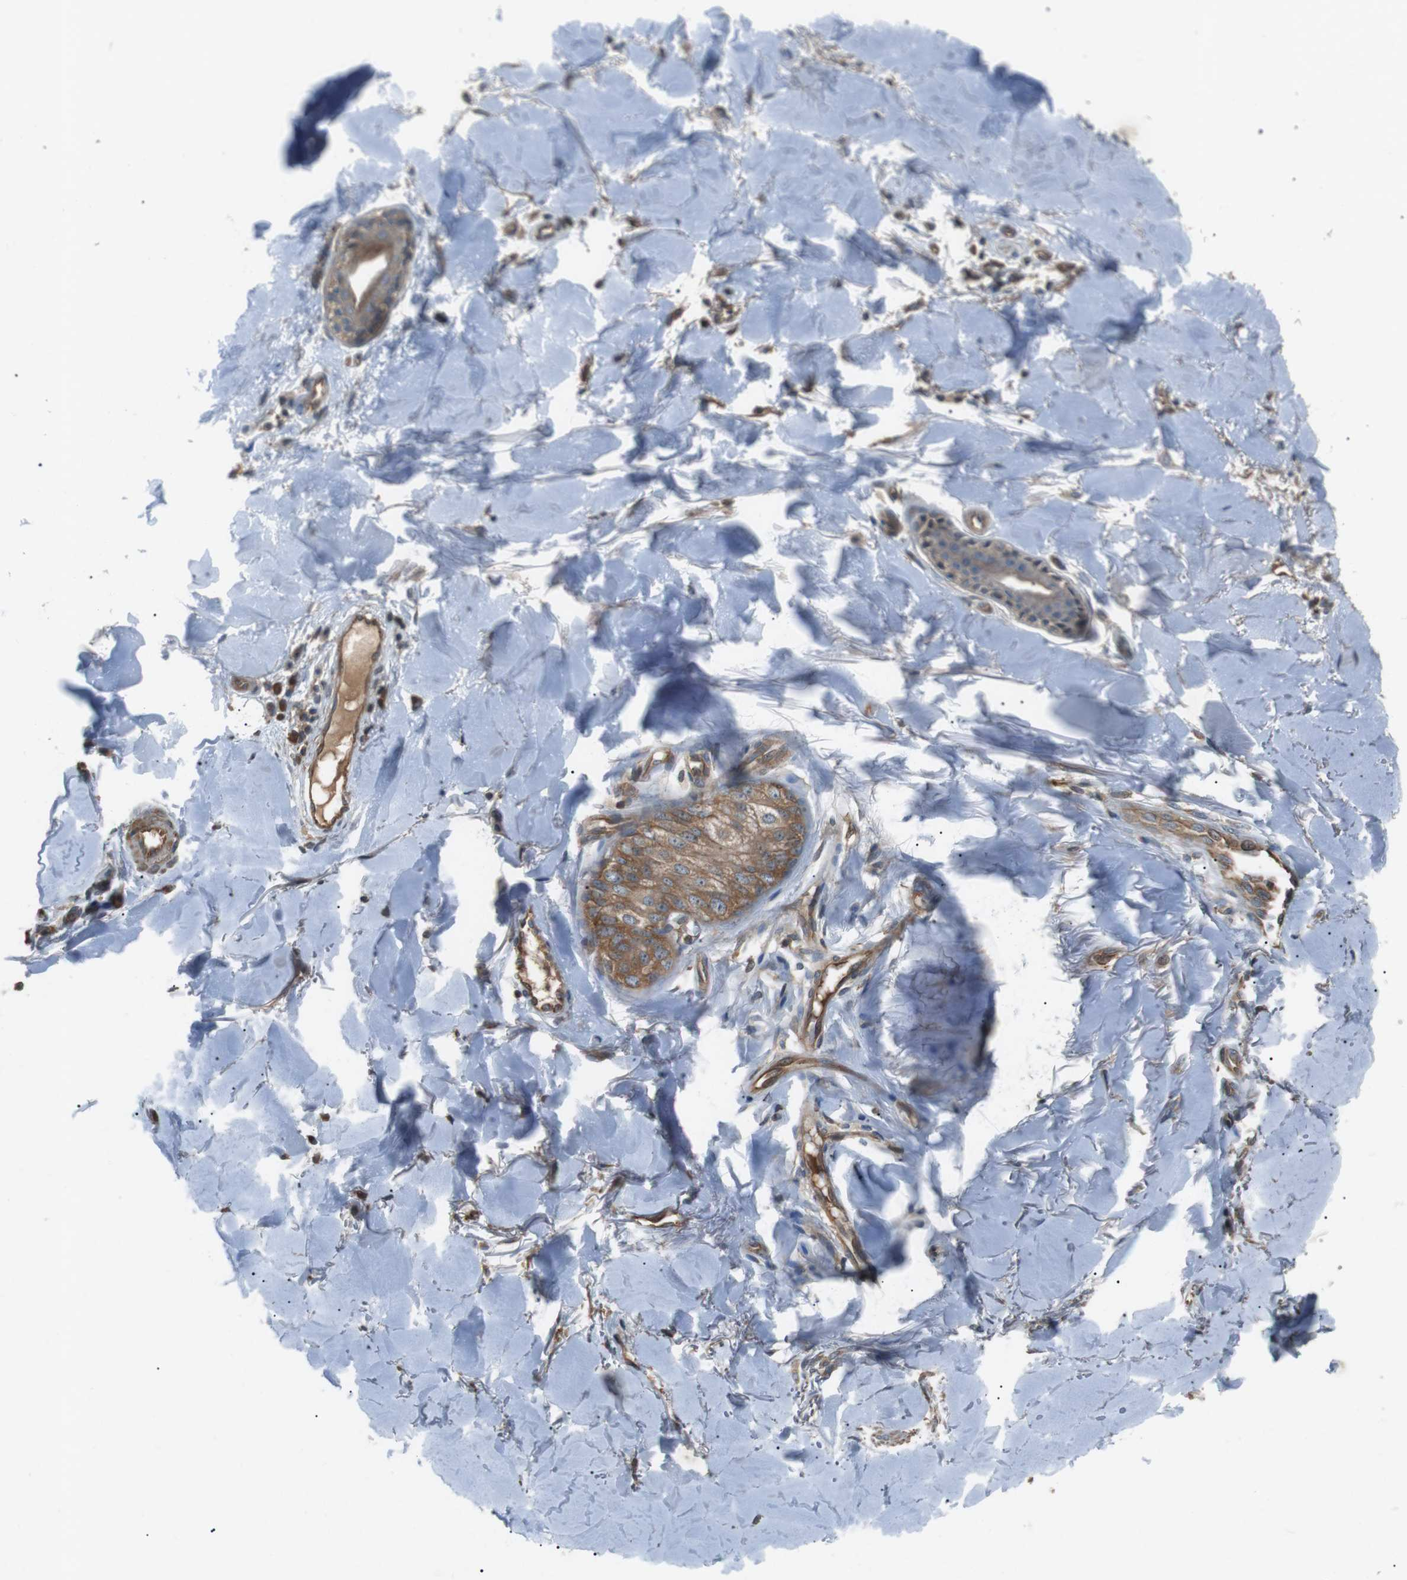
{"staining": {"intensity": "moderate", "quantity": ">75%", "location": "cytoplasmic/membranous"}, "tissue": "skin cancer", "cell_type": "Tumor cells", "image_type": "cancer", "snomed": [{"axis": "morphology", "description": "Basal cell carcinoma"}, {"axis": "topography", "description": "Skin"}], "caption": "Protein expression analysis of skin basal cell carcinoma shows moderate cytoplasmic/membranous positivity in about >75% of tumor cells.", "gene": "GPR161", "patient": {"sex": "male", "age": 43}}